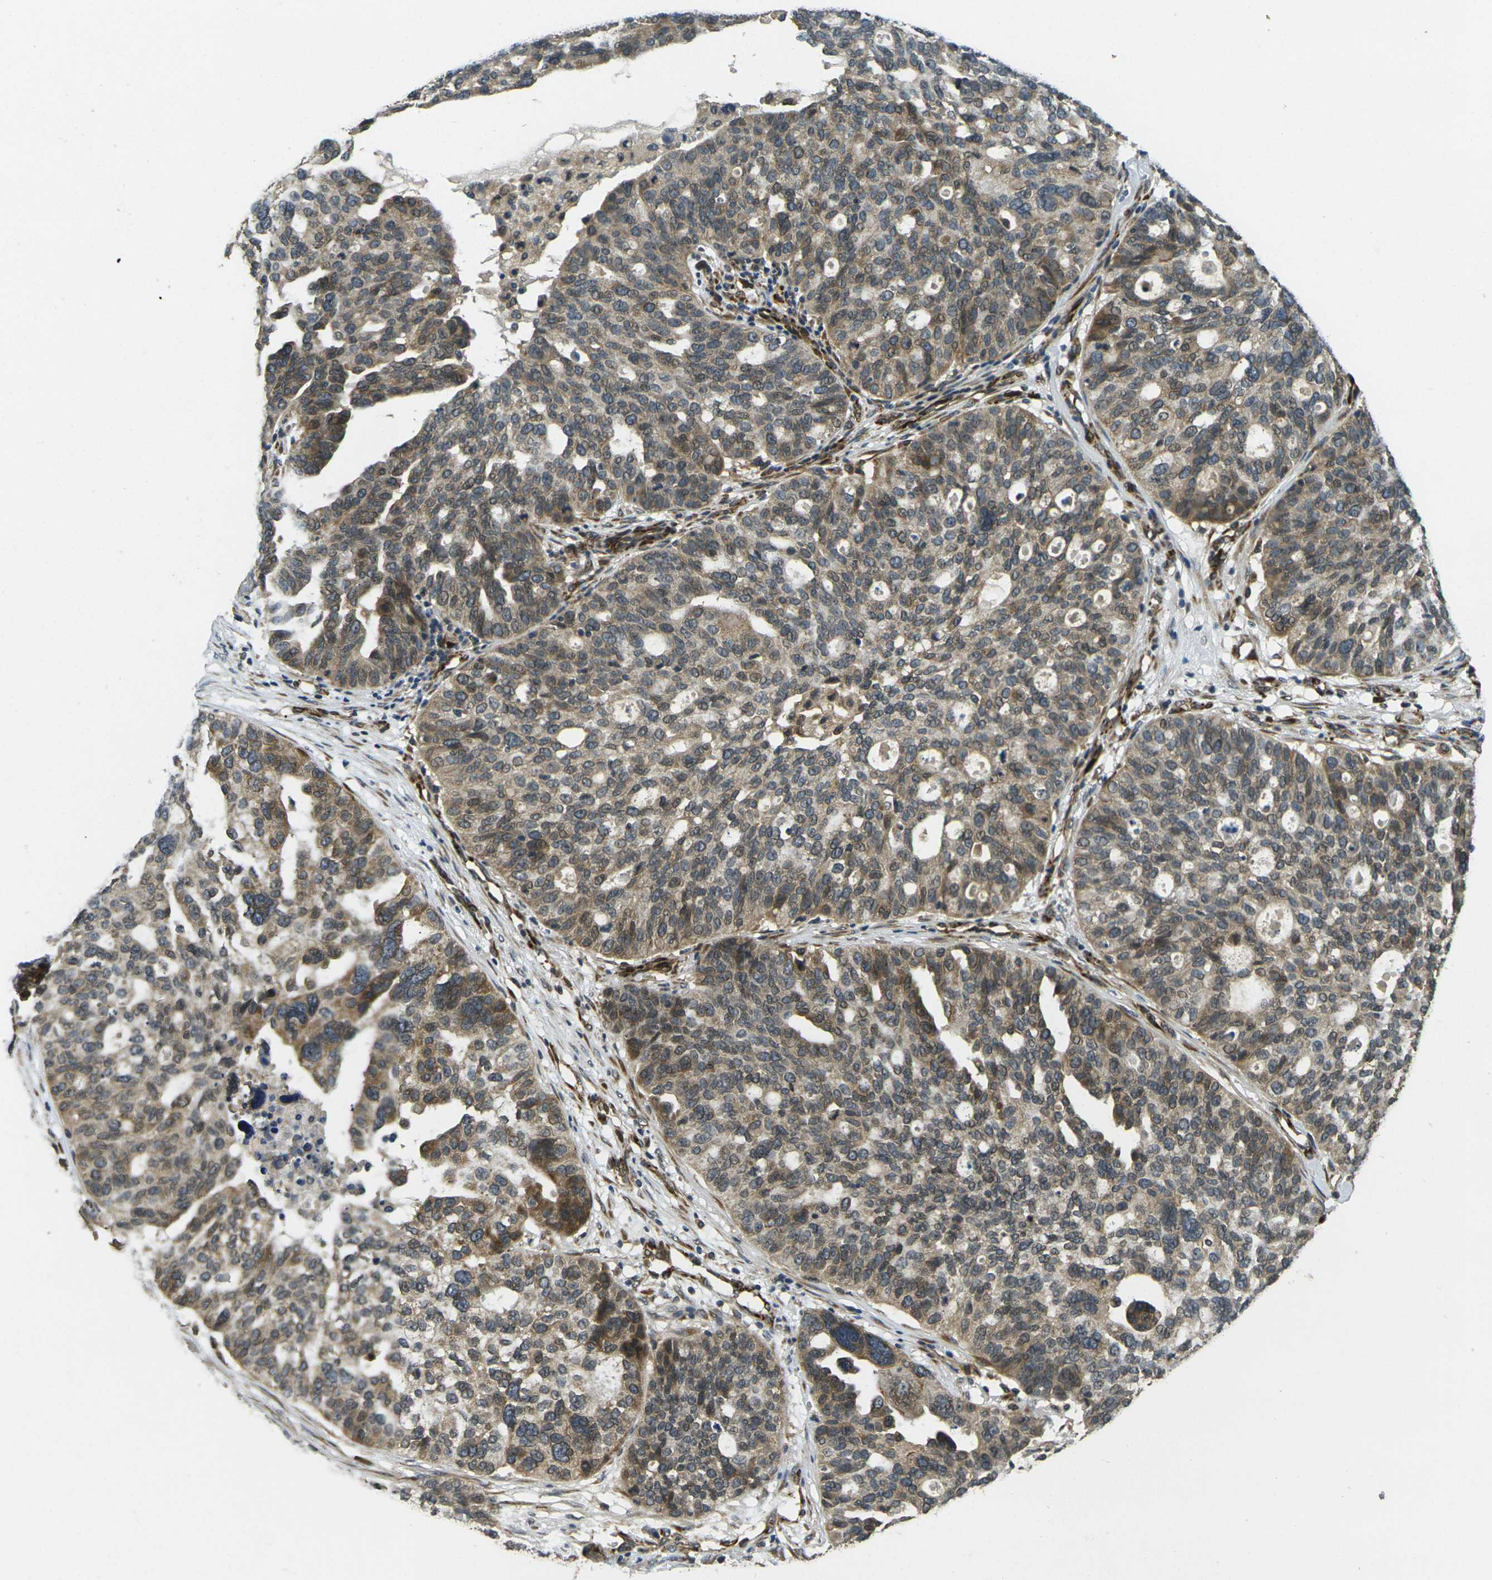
{"staining": {"intensity": "weak", "quantity": ">75%", "location": "cytoplasmic/membranous"}, "tissue": "ovarian cancer", "cell_type": "Tumor cells", "image_type": "cancer", "snomed": [{"axis": "morphology", "description": "Cystadenocarcinoma, serous, NOS"}, {"axis": "topography", "description": "Ovary"}], "caption": "About >75% of tumor cells in ovarian cancer show weak cytoplasmic/membranous protein staining as visualized by brown immunohistochemical staining.", "gene": "FUT11", "patient": {"sex": "female", "age": 59}}